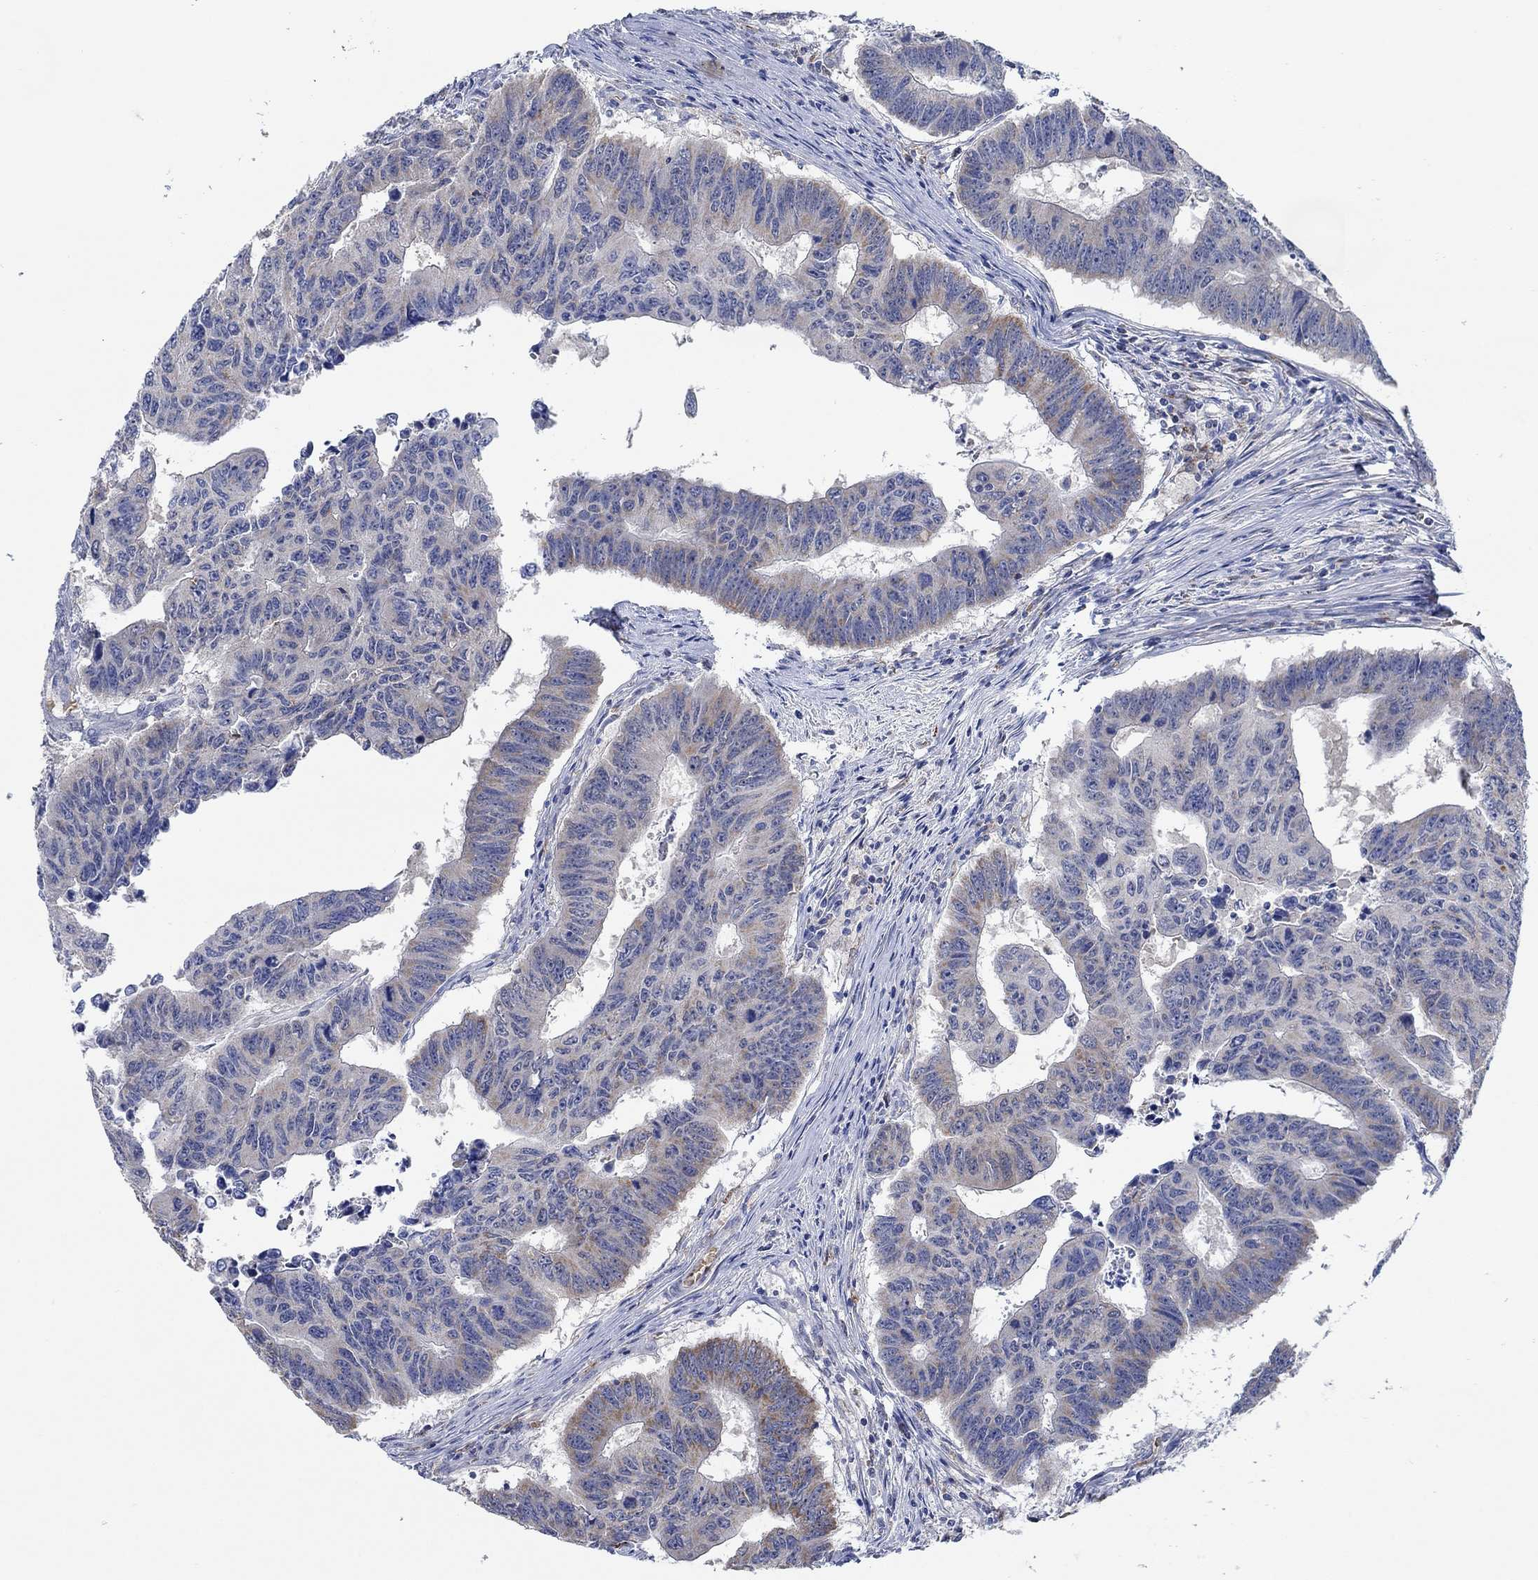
{"staining": {"intensity": "weak", "quantity": "<25%", "location": "cytoplasmic/membranous"}, "tissue": "colorectal cancer", "cell_type": "Tumor cells", "image_type": "cancer", "snomed": [{"axis": "morphology", "description": "Adenocarcinoma, NOS"}, {"axis": "topography", "description": "Appendix"}, {"axis": "topography", "description": "Colon"}, {"axis": "topography", "description": "Cecum"}, {"axis": "topography", "description": "Colon asc"}], "caption": "DAB immunohistochemical staining of human colorectal cancer (adenocarcinoma) shows no significant expression in tumor cells. (Stains: DAB (3,3'-diaminobenzidine) immunohistochemistry (IHC) with hematoxylin counter stain, Microscopy: brightfield microscopy at high magnification).", "gene": "MPP1", "patient": {"sex": "female", "age": 85}}